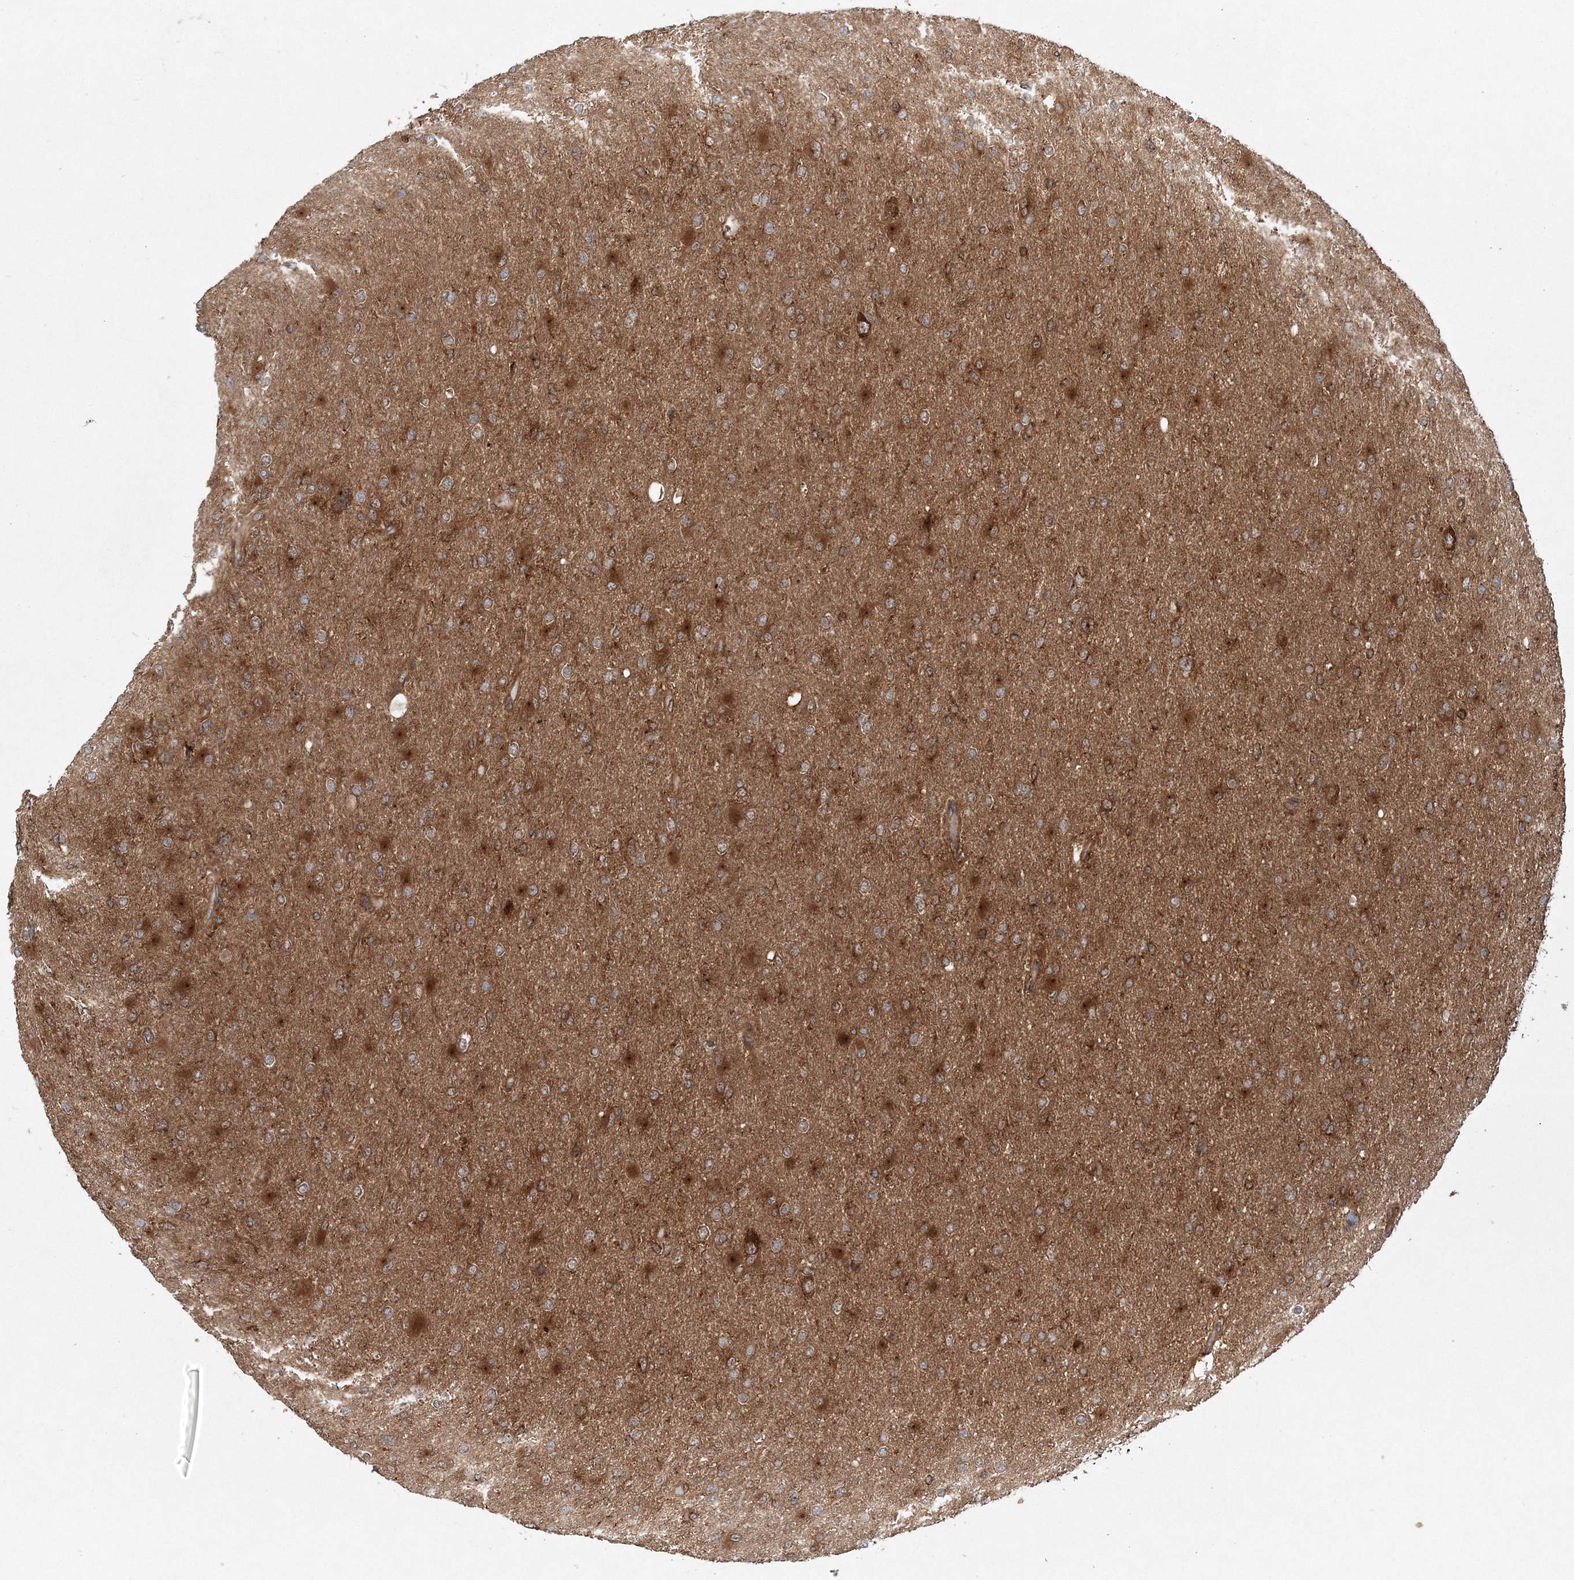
{"staining": {"intensity": "strong", "quantity": "25%-75%", "location": "cytoplasmic/membranous"}, "tissue": "glioma", "cell_type": "Tumor cells", "image_type": "cancer", "snomed": [{"axis": "morphology", "description": "Glioma, malignant, High grade"}, {"axis": "topography", "description": "Cerebral cortex"}], "caption": "DAB immunohistochemical staining of malignant glioma (high-grade) demonstrates strong cytoplasmic/membranous protein positivity in about 25%-75% of tumor cells.", "gene": "WDR37", "patient": {"sex": "female", "age": 36}}